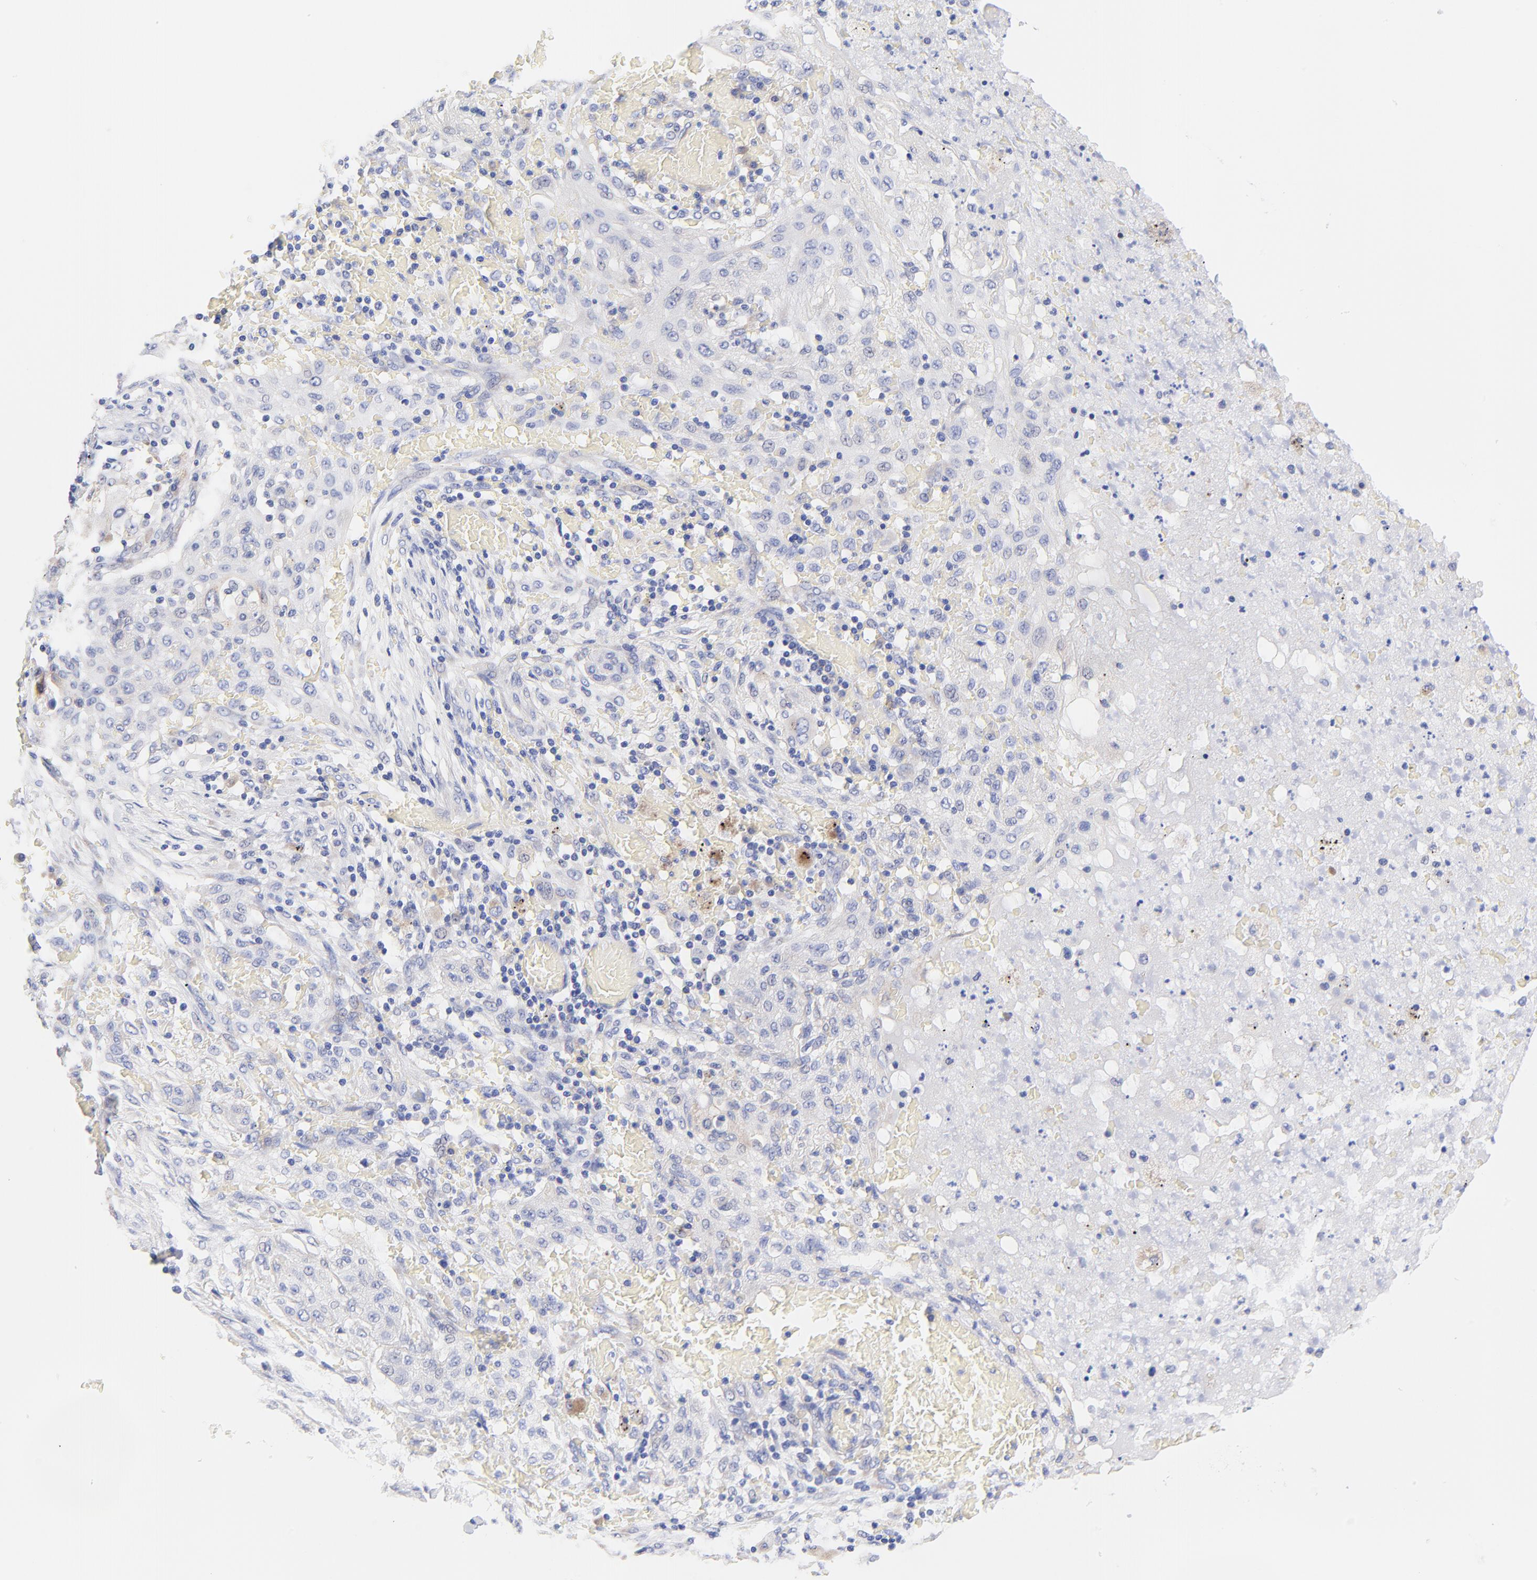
{"staining": {"intensity": "negative", "quantity": "none", "location": "none"}, "tissue": "lung cancer", "cell_type": "Tumor cells", "image_type": "cancer", "snomed": [{"axis": "morphology", "description": "Squamous cell carcinoma, NOS"}, {"axis": "topography", "description": "Lung"}], "caption": "This histopathology image is of lung cancer (squamous cell carcinoma) stained with immunohistochemistry to label a protein in brown with the nuclei are counter-stained blue. There is no staining in tumor cells.", "gene": "TNFRSF13C", "patient": {"sex": "female", "age": 47}}